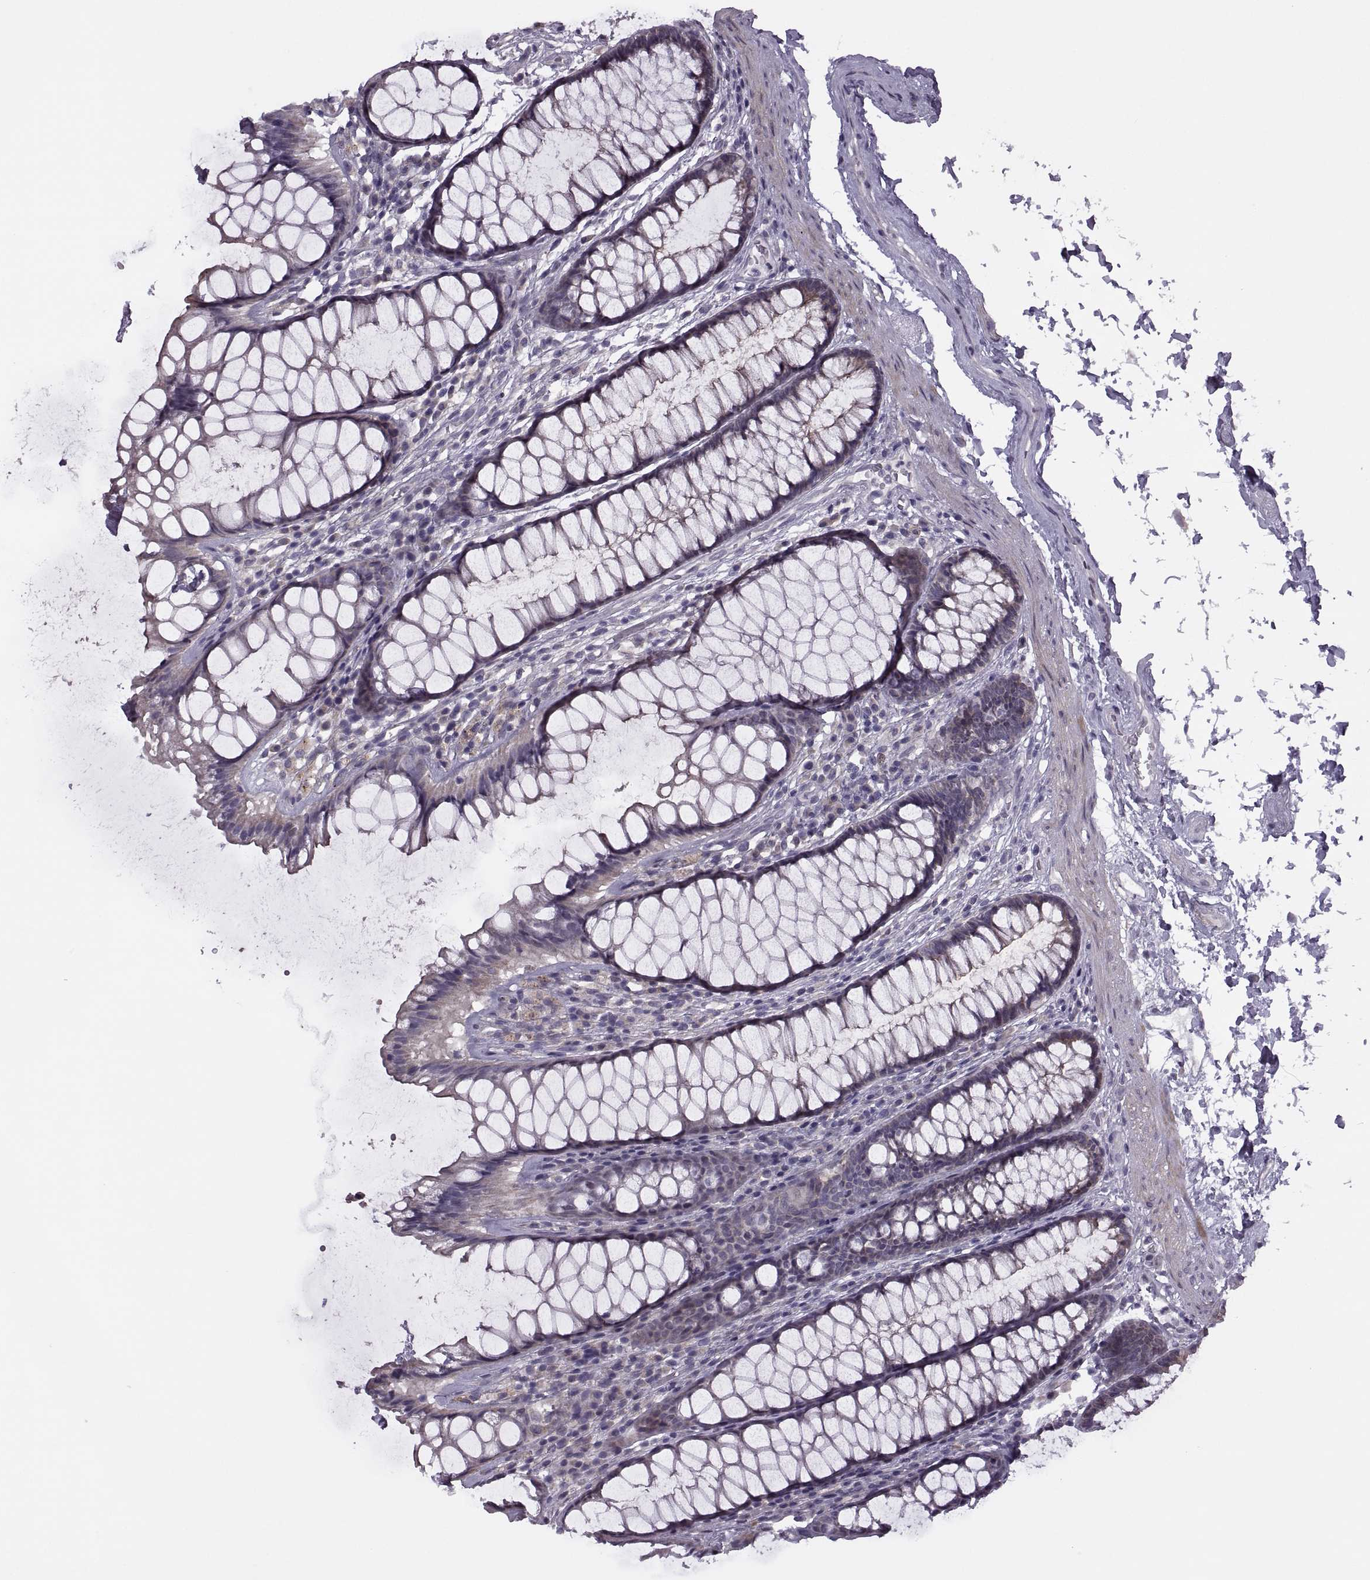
{"staining": {"intensity": "negative", "quantity": "none", "location": "none"}, "tissue": "rectum", "cell_type": "Glandular cells", "image_type": "normal", "snomed": [{"axis": "morphology", "description": "Normal tissue, NOS"}, {"axis": "topography", "description": "Rectum"}], "caption": "Immunohistochemical staining of benign rectum displays no significant positivity in glandular cells. (Stains: DAB (3,3'-diaminobenzidine) IHC with hematoxylin counter stain, Microscopy: brightfield microscopy at high magnification).", "gene": "RIPK4", "patient": {"sex": "male", "age": 72}}